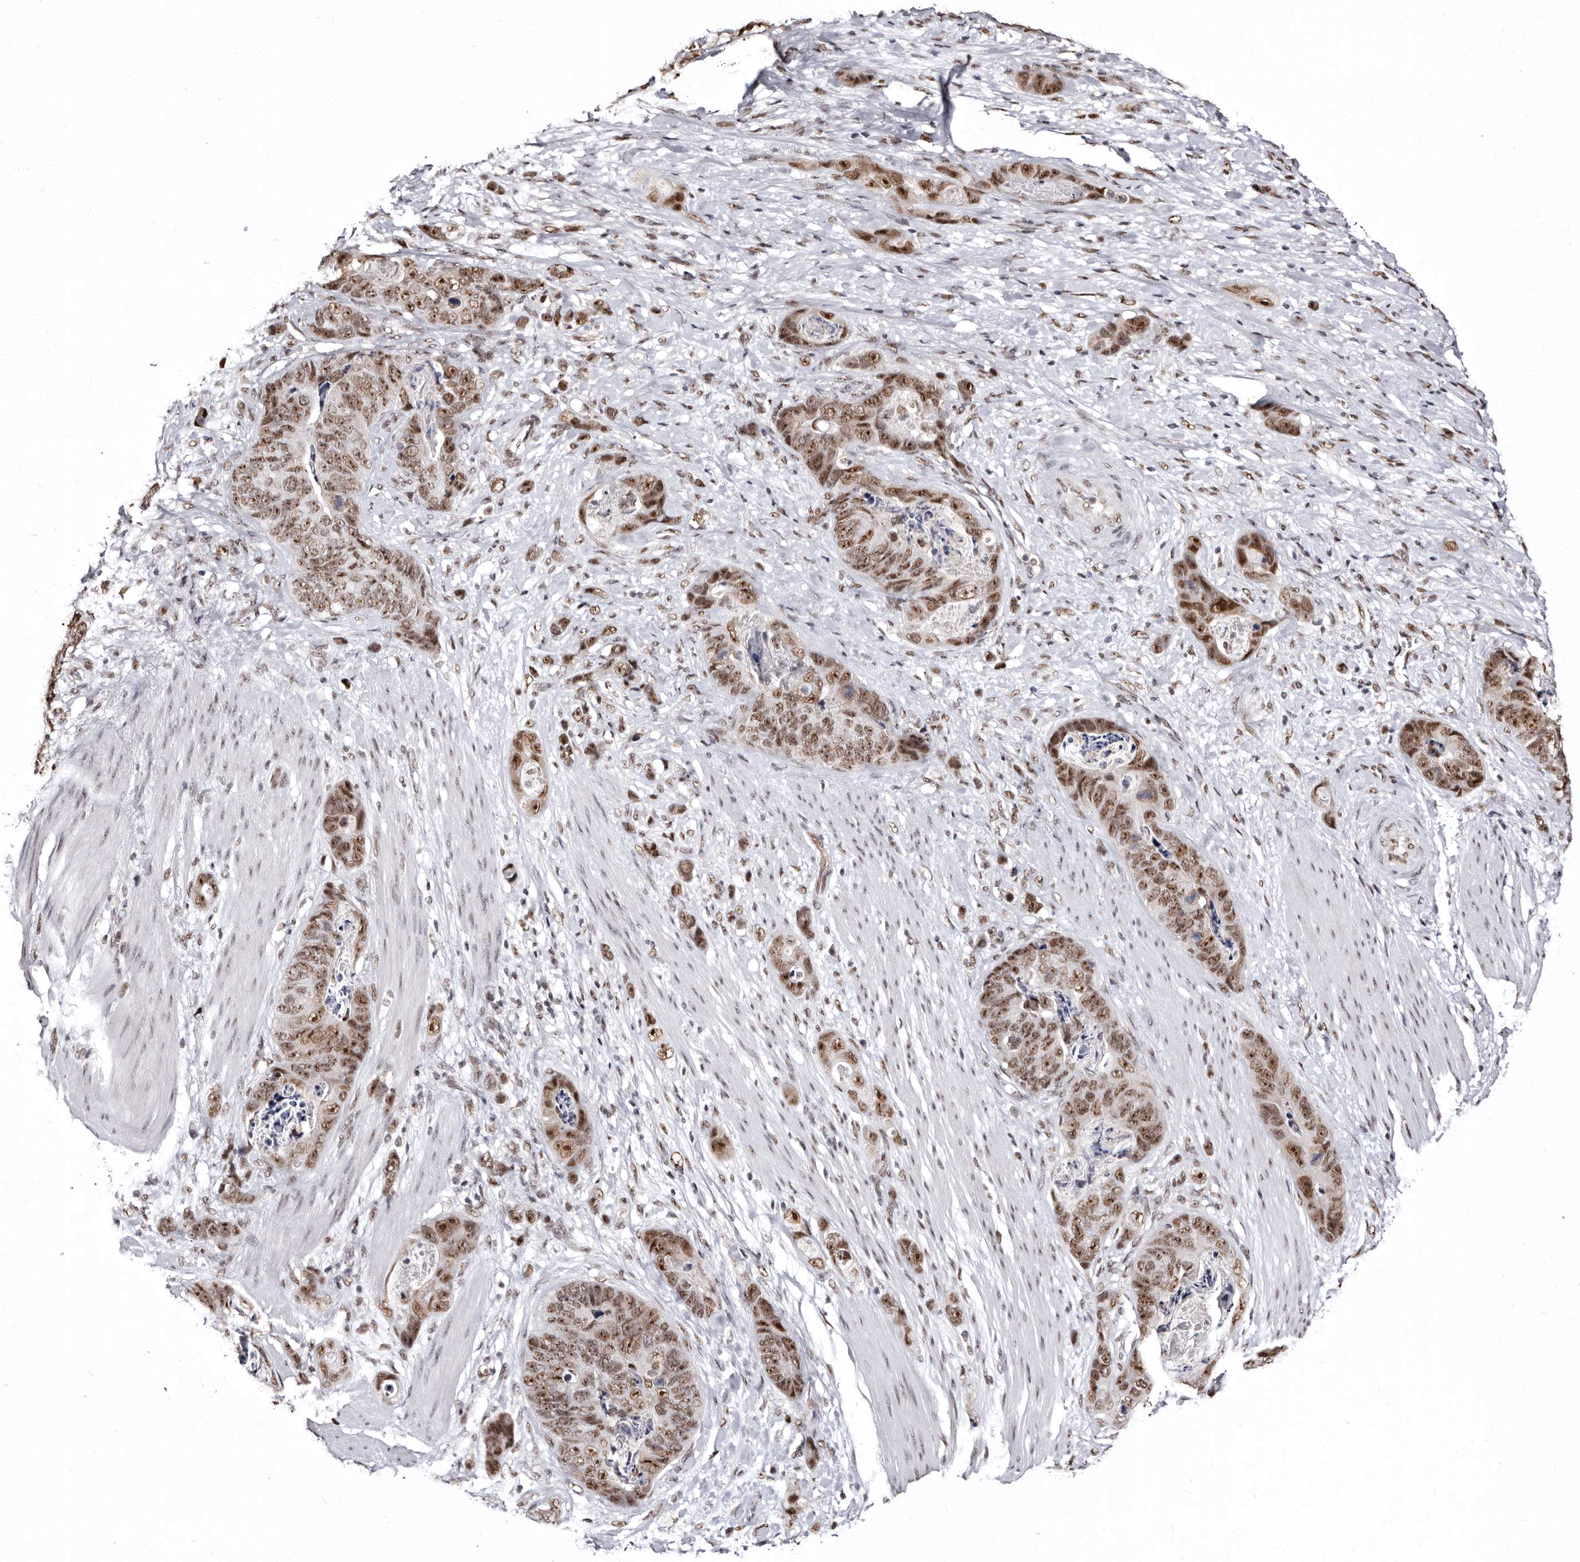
{"staining": {"intensity": "moderate", "quantity": ">75%", "location": "nuclear"}, "tissue": "stomach cancer", "cell_type": "Tumor cells", "image_type": "cancer", "snomed": [{"axis": "morphology", "description": "Normal tissue, NOS"}, {"axis": "morphology", "description": "Adenocarcinoma, NOS"}, {"axis": "topography", "description": "Stomach"}], "caption": "Protein staining of stomach adenocarcinoma tissue exhibits moderate nuclear staining in about >75% of tumor cells. (DAB (3,3'-diaminobenzidine) IHC, brown staining for protein, blue staining for nuclei).", "gene": "ANAPC11", "patient": {"sex": "female", "age": 89}}